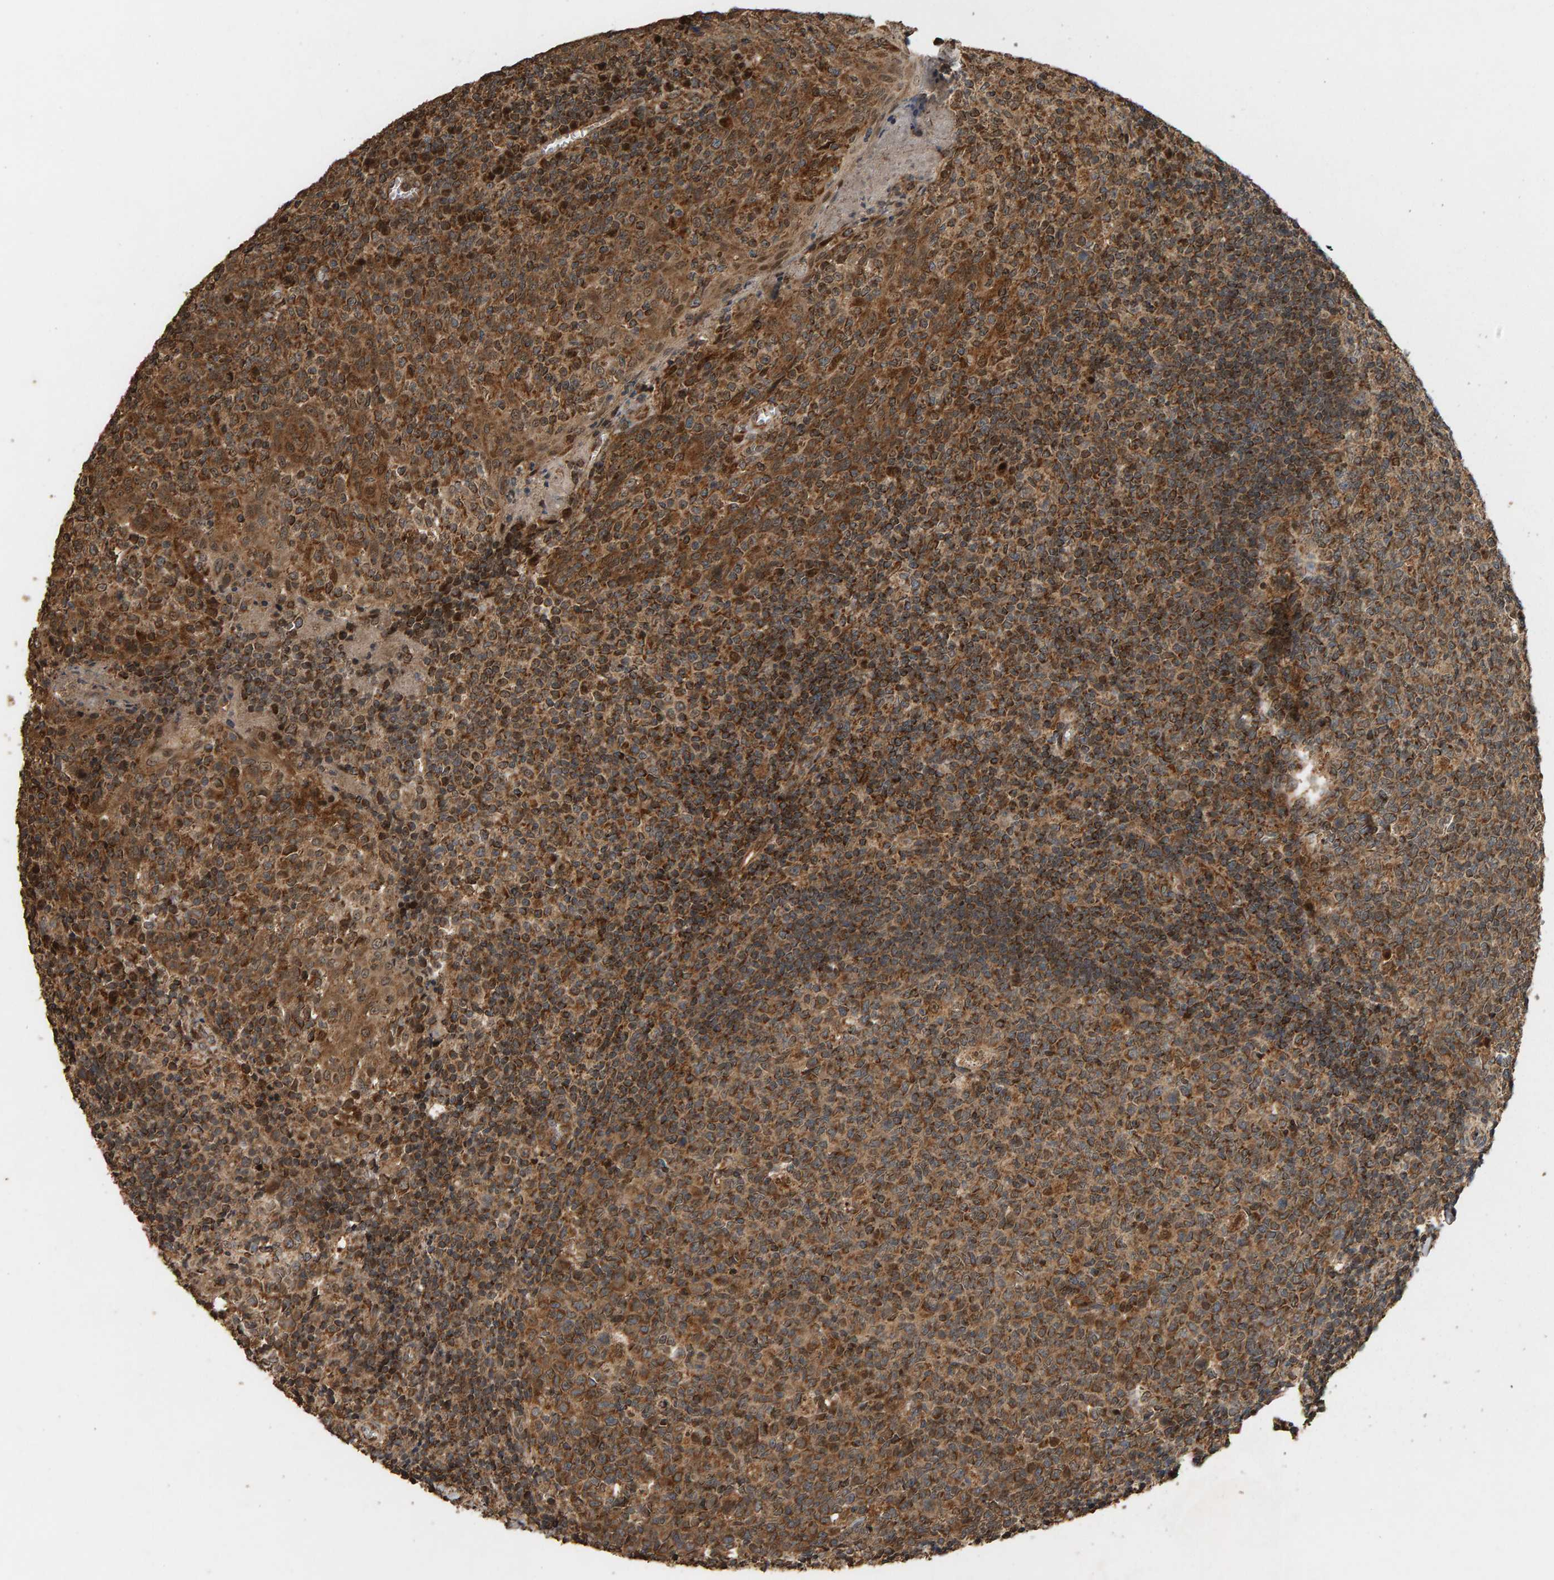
{"staining": {"intensity": "moderate", "quantity": ">75%", "location": "cytoplasmic/membranous"}, "tissue": "tonsil", "cell_type": "Germinal center cells", "image_type": "normal", "snomed": [{"axis": "morphology", "description": "Normal tissue, NOS"}, {"axis": "topography", "description": "Tonsil"}], "caption": "IHC micrograph of unremarkable human tonsil stained for a protein (brown), which exhibits medium levels of moderate cytoplasmic/membranous staining in approximately >75% of germinal center cells.", "gene": "GSTK1", "patient": {"sex": "female", "age": 19}}